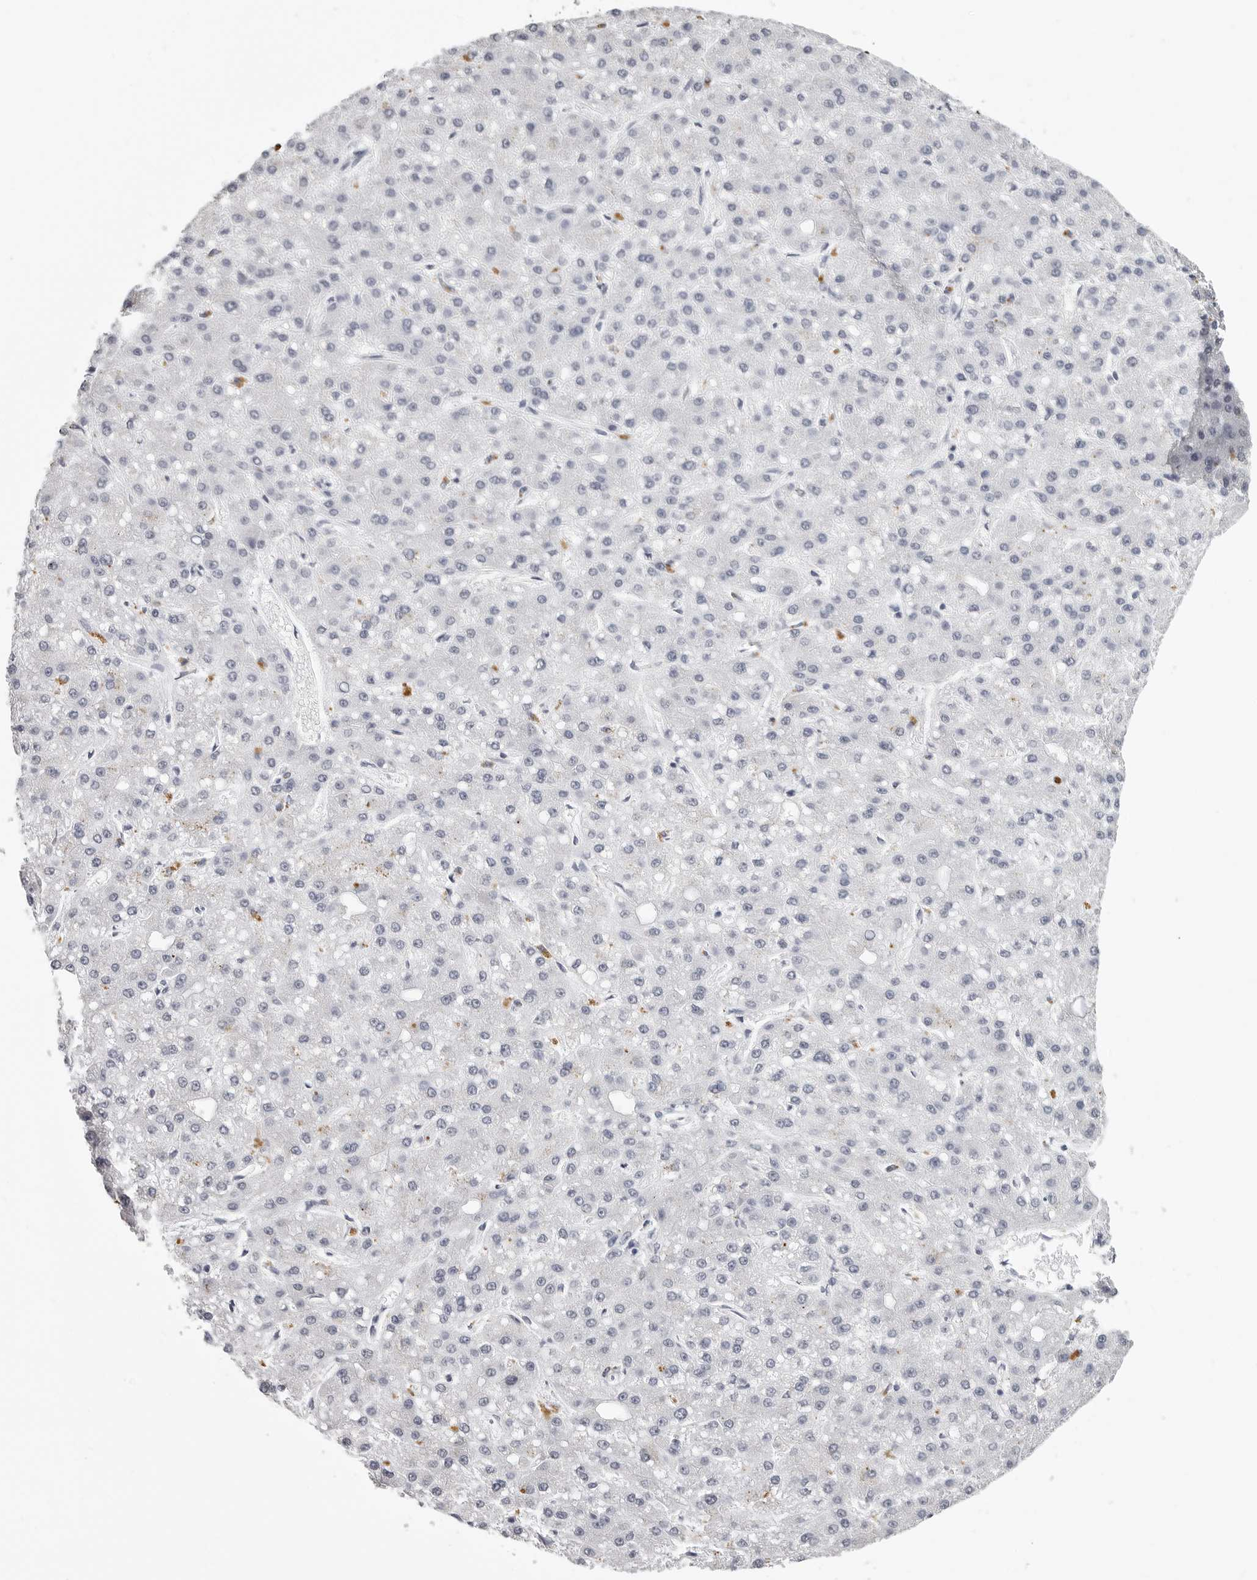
{"staining": {"intensity": "negative", "quantity": "none", "location": "none"}, "tissue": "liver cancer", "cell_type": "Tumor cells", "image_type": "cancer", "snomed": [{"axis": "morphology", "description": "Carcinoma, Hepatocellular, NOS"}, {"axis": "topography", "description": "Liver"}], "caption": "Immunohistochemistry (IHC) photomicrograph of human liver cancer stained for a protein (brown), which demonstrates no positivity in tumor cells.", "gene": "LGALS4", "patient": {"sex": "male", "age": 67}}